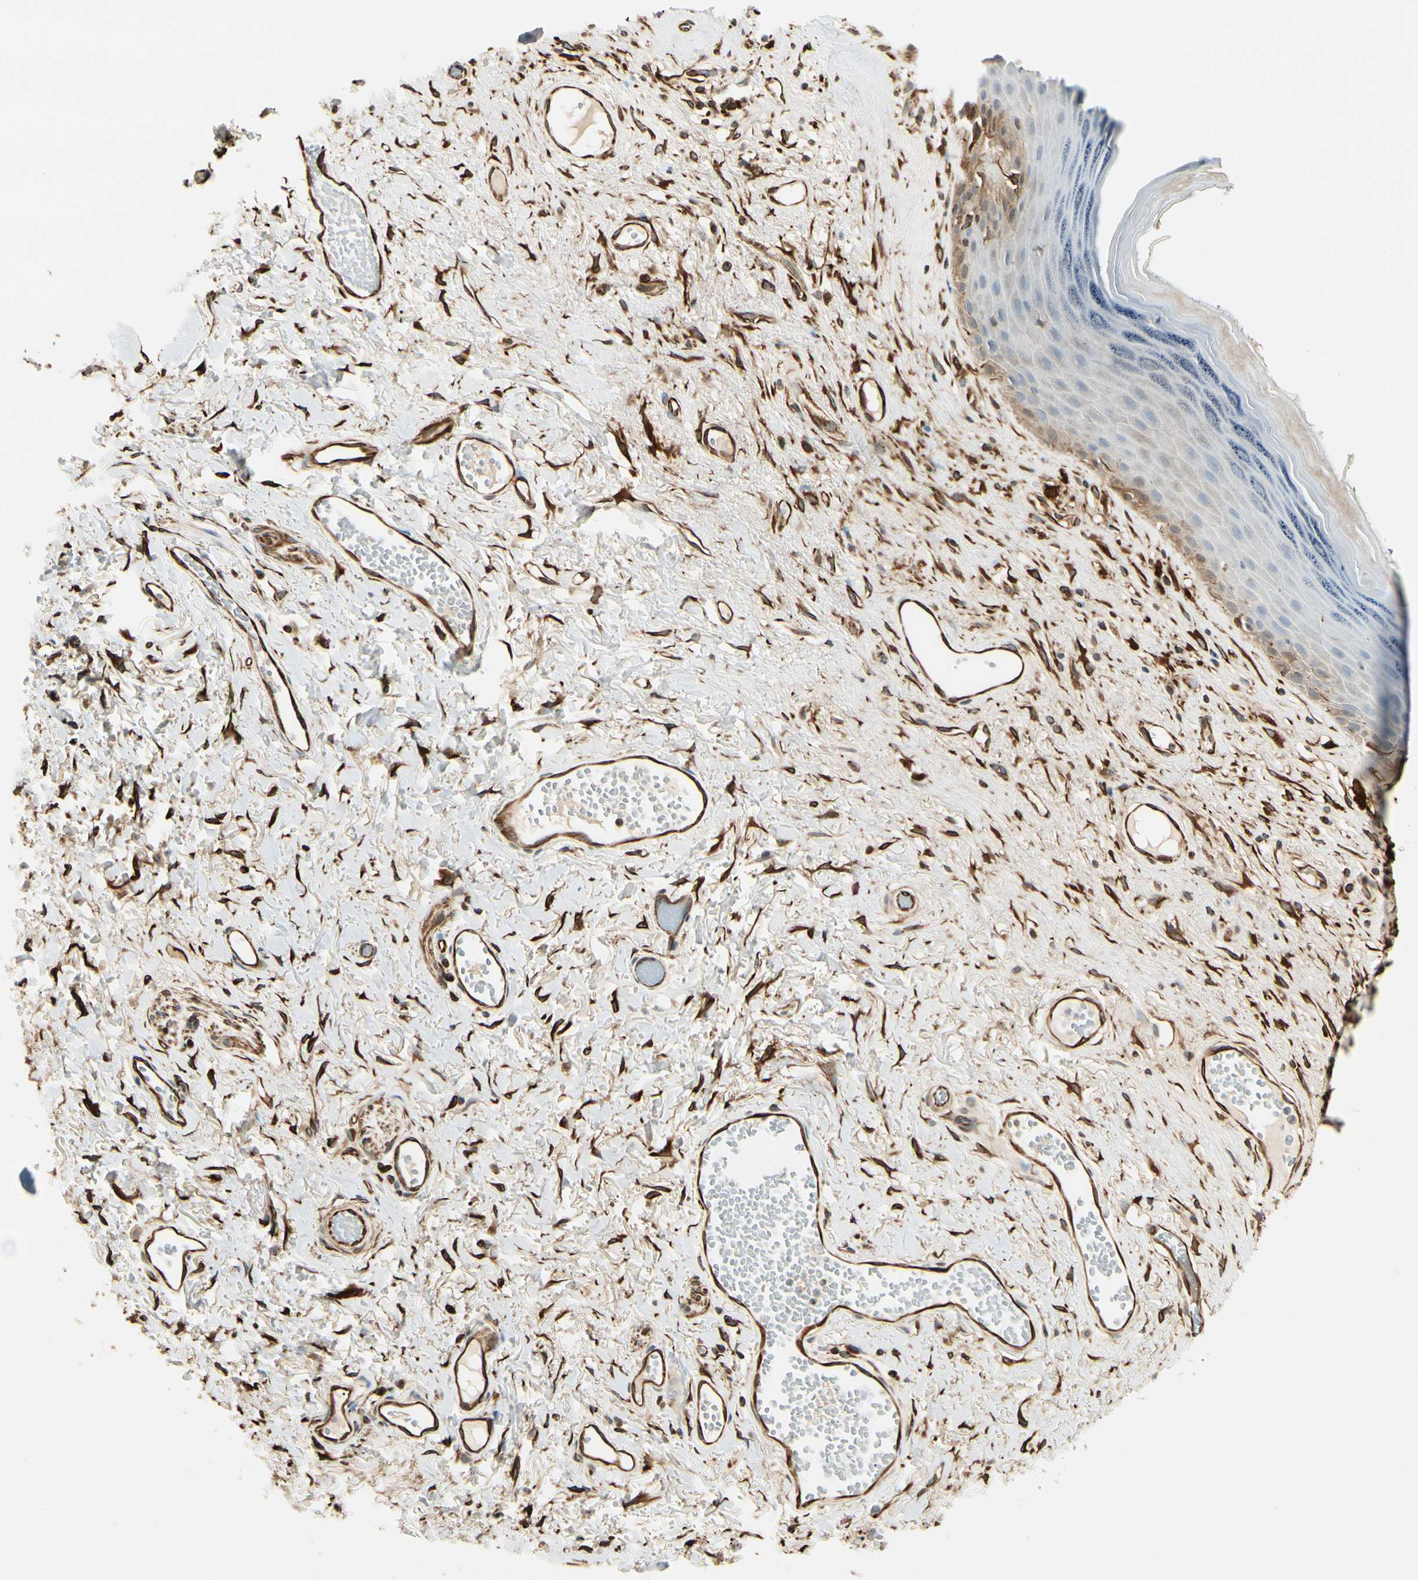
{"staining": {"intensity": "strong", "quantity": "25%-75%", "location": "cytoplasmic/membranous"}, "tissue": "skin", "cell_type": "Epidermal cells", "image_type": "normal", "snomed": [{"axis": "morphology", "description": "Normal tissue, NOS"}, {"axis": "morphology", "description": "Inflammation, NOS"}, {"axis": "topography", "description": "Vulva"}], "caption": "Skin stained with a brown dye displays strong cytoplasmic/membranous positive positivity in about 25%-75% of epidermal cells.", "gene": "FTH1", "patient": {"sex": "female", "age": 84}}